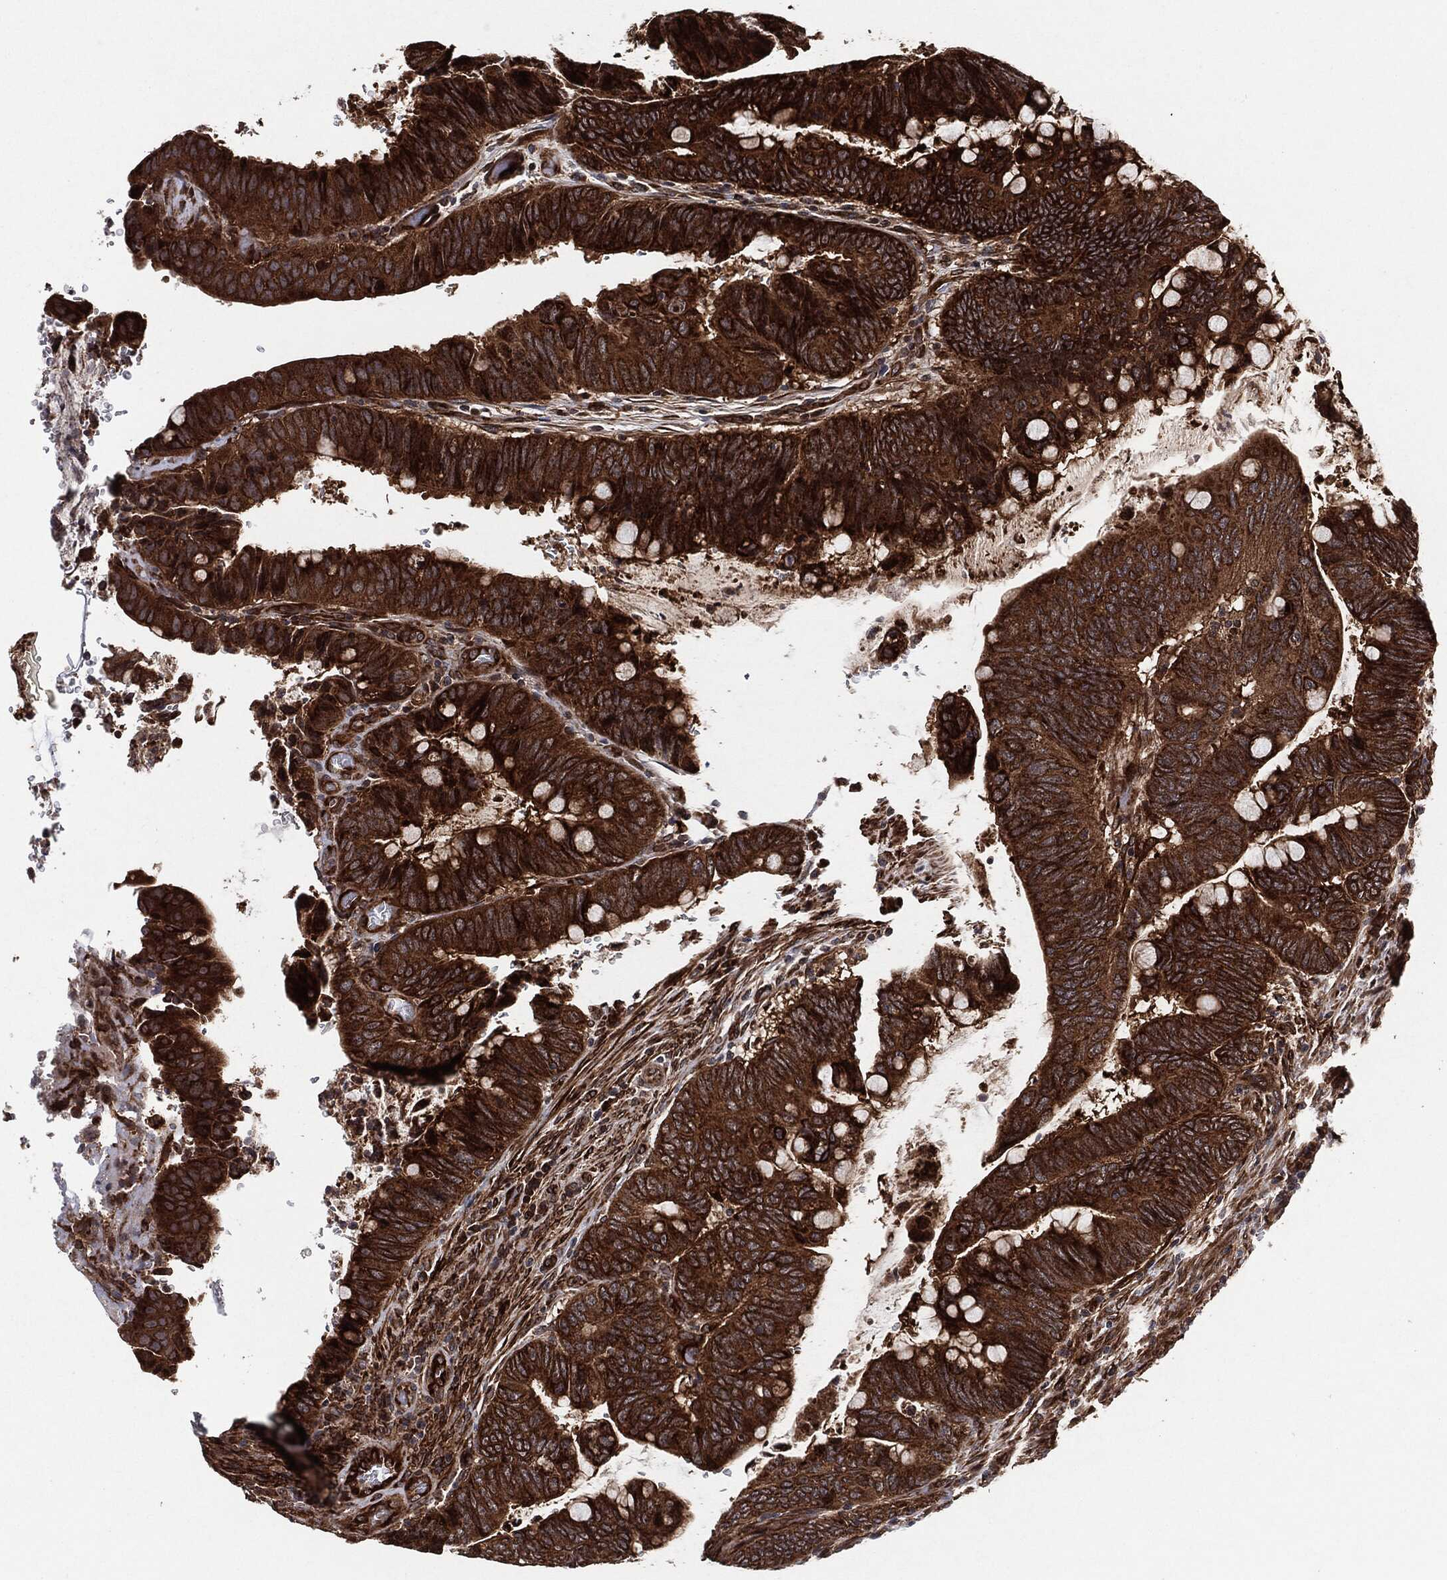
{"staining": {"intensity": "strong", "quantity": ">75%", "location": "cytoplasmic/membranous"}, "tissue": "colorectal cancer", "cell_type": "Tumor cells", "image_type": "cancer", "snomed": [{"axis": "morphology", "description": "Normal tissue, NOS"}, {"axis": "morphology", "description": "Adenocarcinoma, NOS"}, {"axis": "topography", "description": "Rectum"}, {"axis": "topography", "description": "Peripheral nerve tissue"}], "caption": "Immunohistochemical staining of colorectal cancer shows strong cytoplasmic/membranous protein positivity in approximately >75% of tumor cells.", "gene": "BCAR1", "patient": {"sex": "male", "age": 92}}